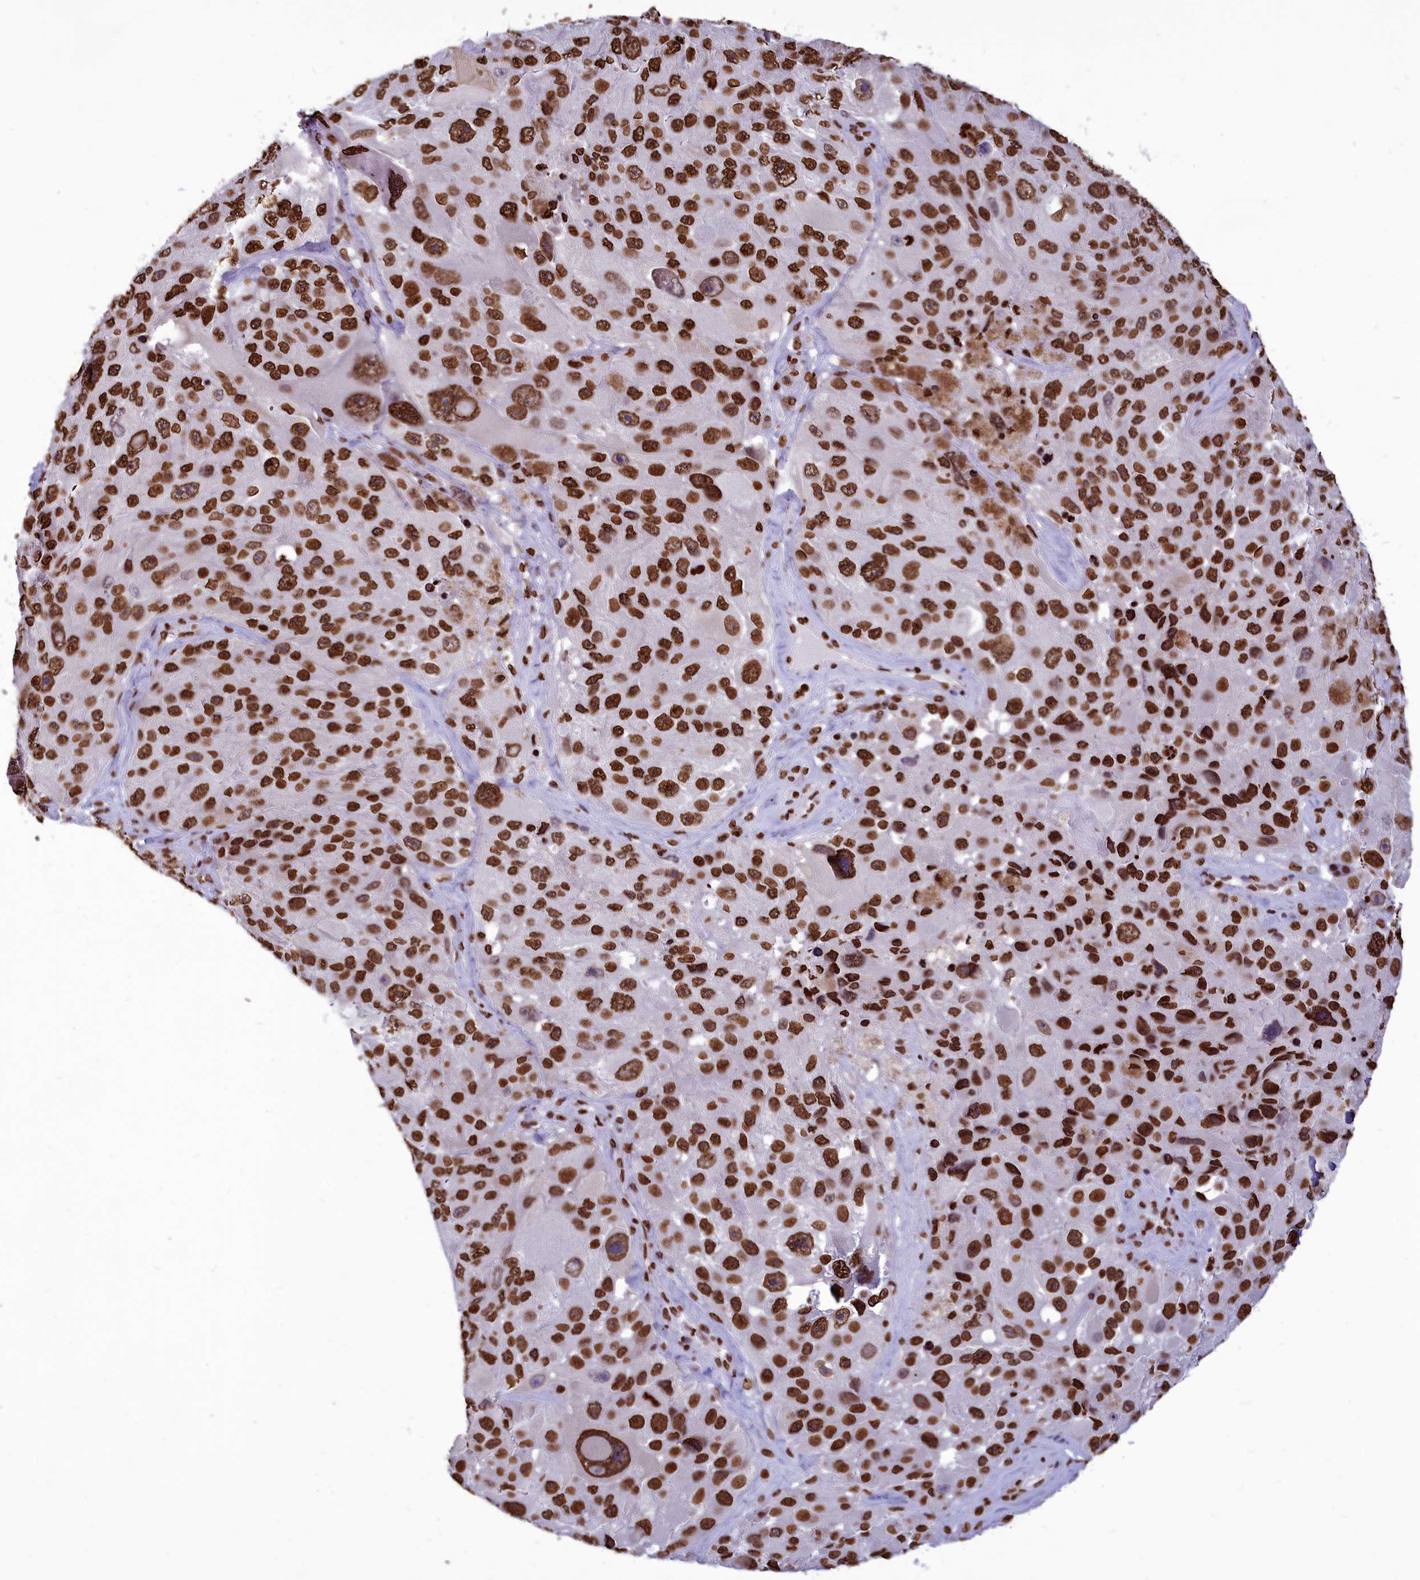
{"staining": {"intensity": "strong", "quantity": ">75%", "location": "nuclear"}, "tissue": "melanoma", "cell_type": "Tumor cells", "image_type": "cancer", "snomed": [{"axis": "morphology", "description": "Malignant melanoma, Metastatic site"}, {"axis": "topography", "description": "Lymph node"}], "caption": "Immunohistochemistry (DAB (3,3'-diaminobenzidine)) staining of human melanoma displays strong nuclear protein positivity in about >75% of tumor cells. The protein is stained brown, and the nuclei are stained in blue (DAB (3,3'-diaminobenzidine) IHC with brightfield microscopy, high magnification).", "gene": "AKAP17A", "patient": {"sex": "male", "age": 62}}